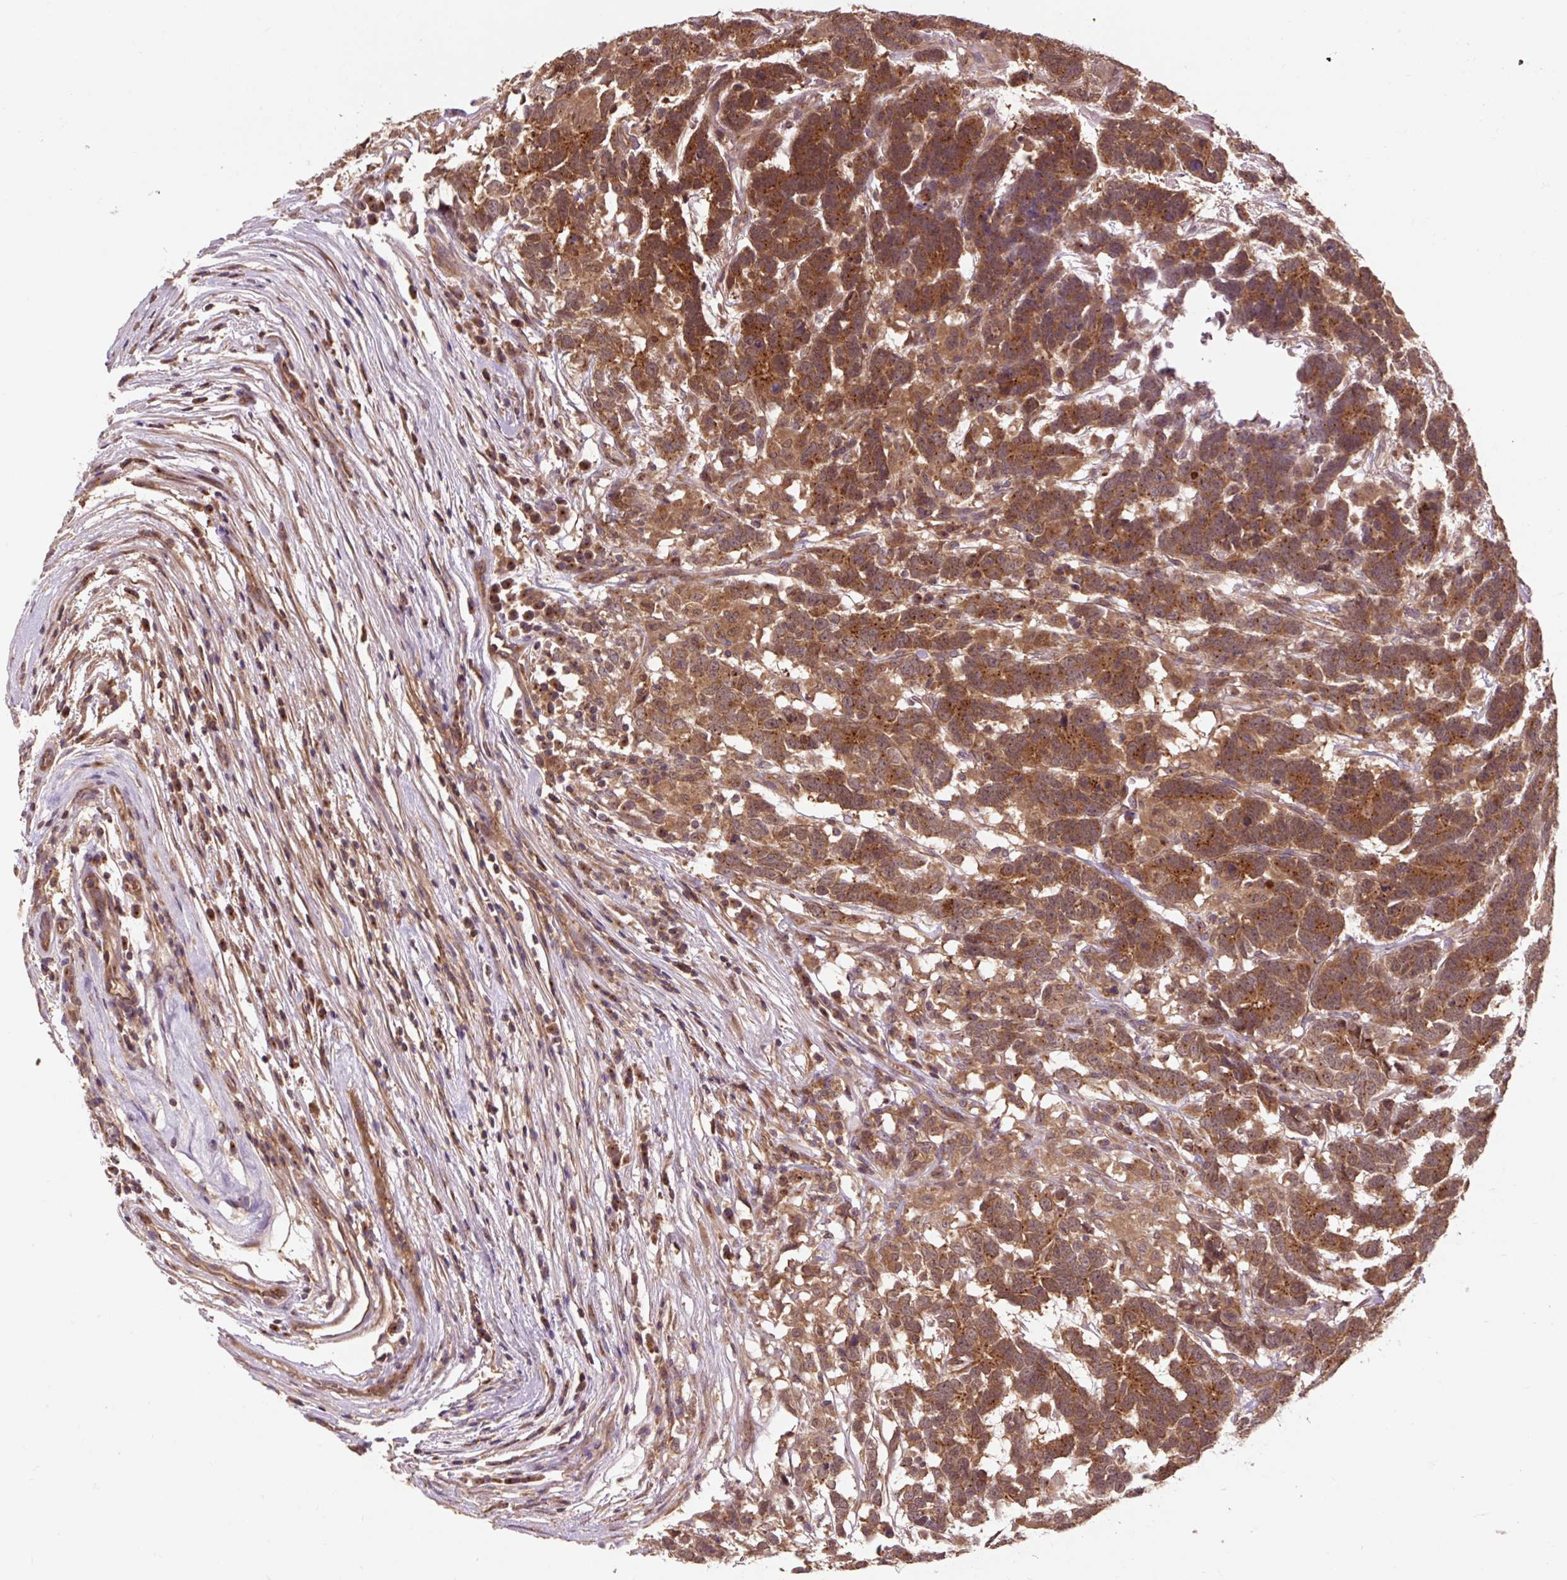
{"staining": {"intensity": "strong", "quantity": ">75%", "location": "cytoplasmic/membranous"}, "tissue": "testis cancer", "cell_type": "Tumor cells", "image_type": "cancer", "snomed": [{"axis": "morphology", "description": "Carcinoma, Embryonal, NOS"}, {"axis": "topography", "description": "Testis"}], "caption": "High-magnification brightfield microscopy of embryonal carcinoma (testis) stained with DAB (3,3'-diaminobenzidine) (brown) and counterstained with hematoxylin (blue). tumor cells exhibit strong cytoplasmic/membranous staining is seen in approximately>75% of cells. The protein is shown in brown color, while the nuclei are stained blue.", "gene": "MMS19", "patient": {"sex": "male", "age": 26}}